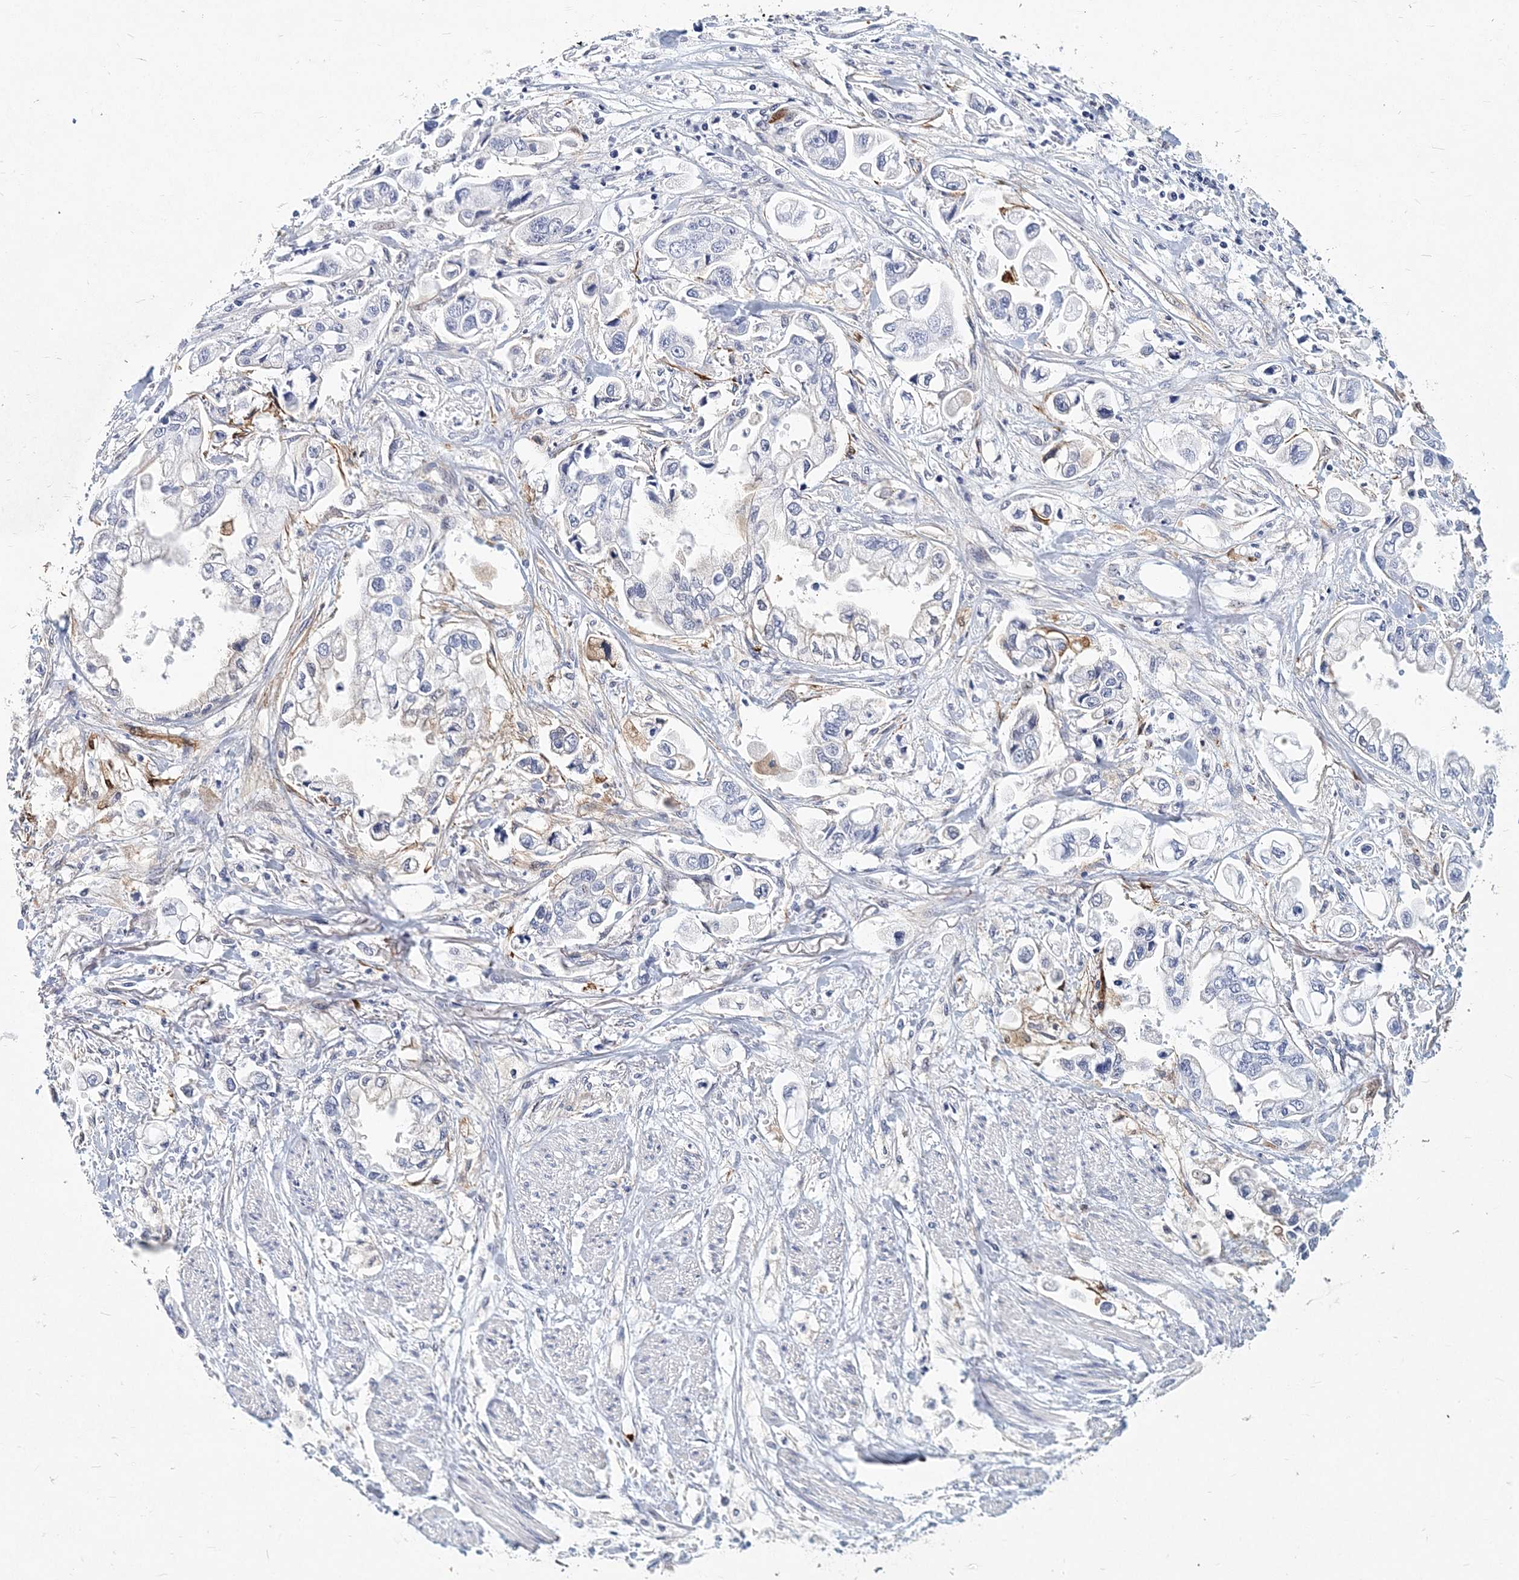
{"staining": {"intensity": "negative", "quantity": "none", "location": "none"}, "tissue": "stomach cancer", "cell_type": "Tumor cells", "image_type": "cancer", "snomed": [{"axis": "morphology", "description": "Adenocarcinoma, NOS"}, {"axis": "topography", "description": "Stomach"}], "caption": "Tumor cells are negative for brown protein staining in stomach cancer (adenocarcinoma).", "gene": "ITGA2B", "patient": {"sex": "male", "age": 62}}